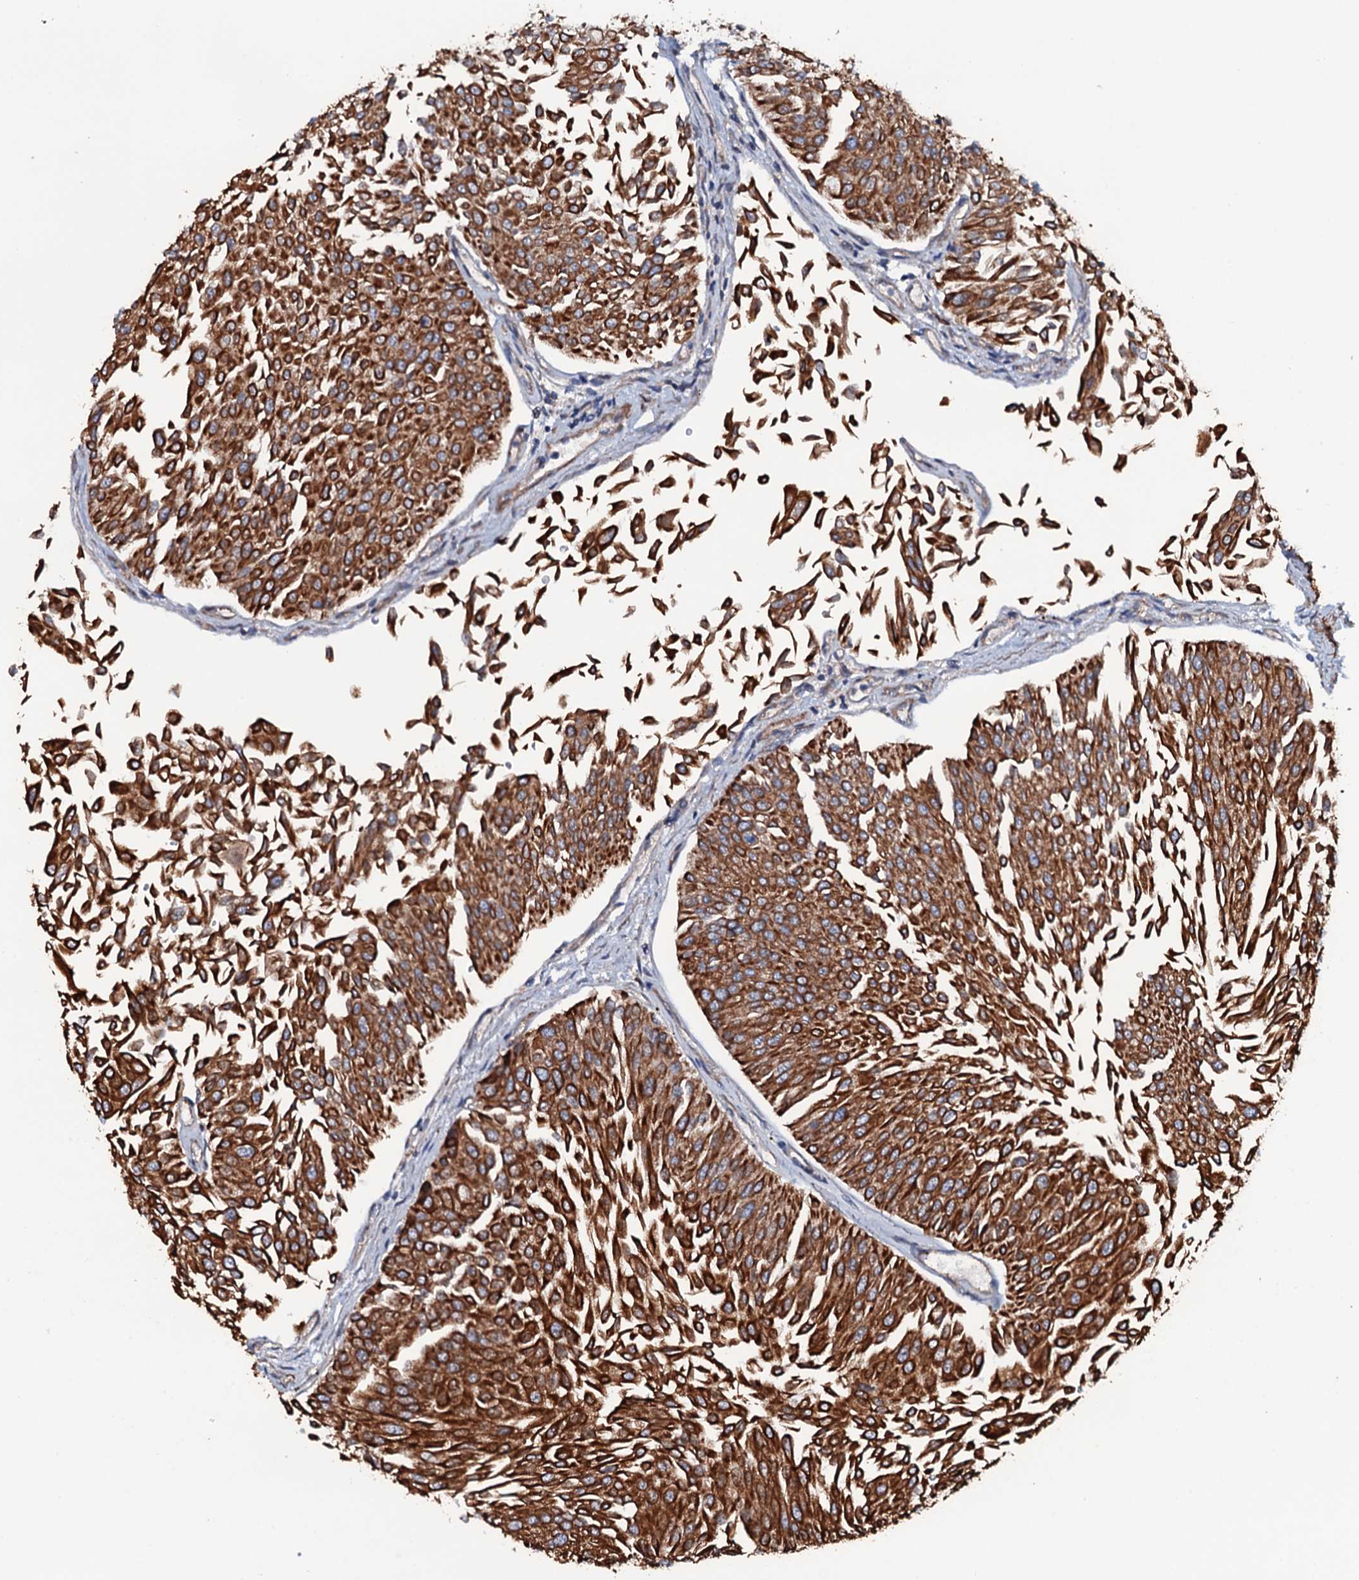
{"staining": {"intensity": "strong", "quantity": ">75%", "location": "cytoplasmic/membranous"}, "tissue": "urothelial cancer", "cell_type": "Tumor cells", "image_type": "cancer", "snomed": [{"axis": "morphology", "description": "Urothelial carcinoma, Low grade"}, {"axis": "topography", "description": "Urinary bladder"}], "caption": "Protein staining demonstrates strong cytoplasmic/membranous positivity in approximately >75% of tumor cells in urothelial cancer.", "gene": "NEK1", "patient": {"sex": "male", "age": 67}}